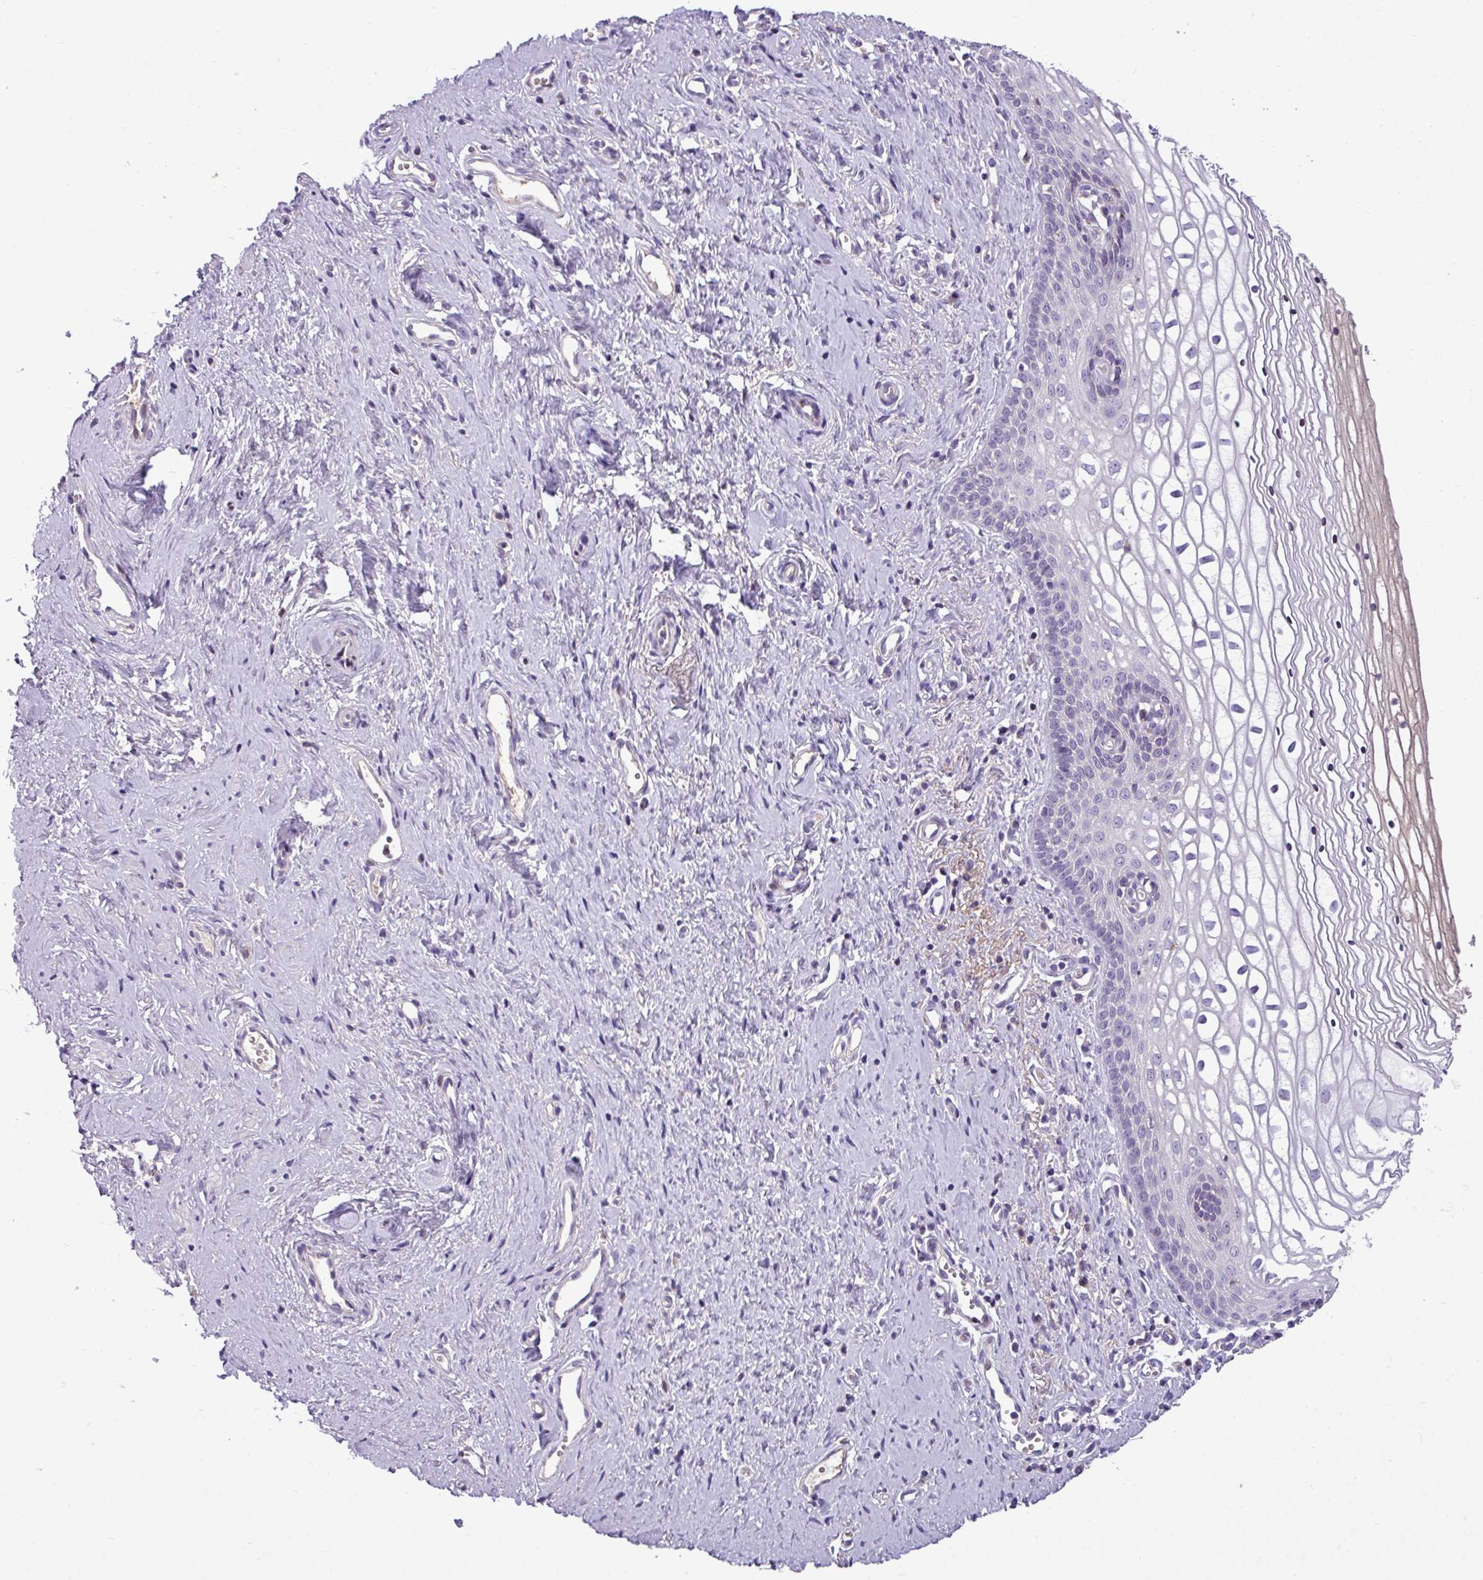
{"staining": {"intensity": "negative", "quantity": "none", "location": "none"}, "tissue": "vagina", "cell_type": "Squamous epithelial cells", "image_type": "normal", "snomed": [{"axis": "morphology", "description": "Normal tissue, NOS"}, {"axis": "topography", "description": "Vagina"}], "caption": "Immunohistochemistry image of unremarkable vagina: human vagina stained with DAB (3,3'-diaminobenzidine) demonstrates no significant protein positivity in squamous epithelial cells.", "gene": "IL17A", "patient": {"sex": "female", "age": 59}}